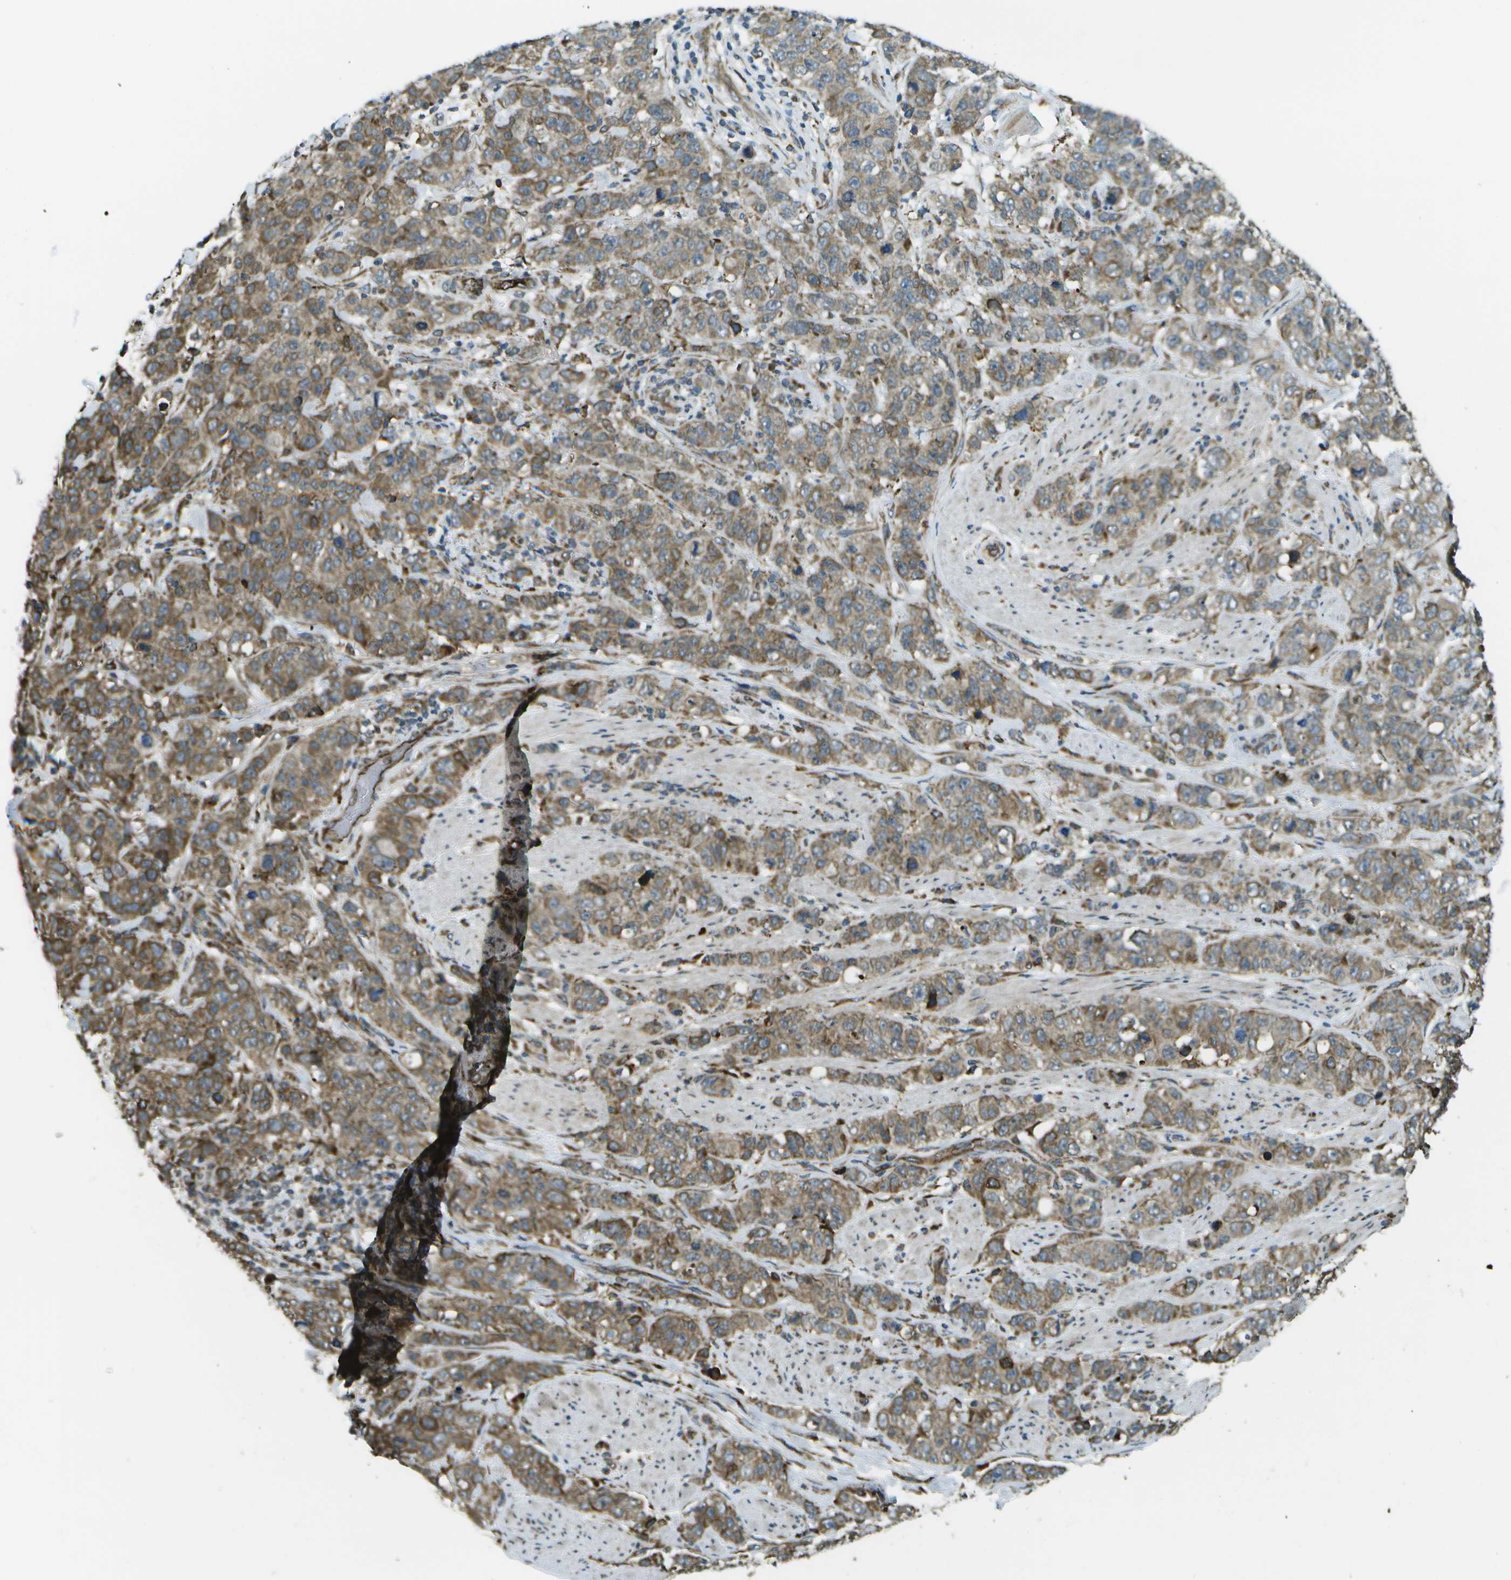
{"staining": {"intensity": "moderate", "quantity": ">75%", "location": "cytoplasmic/membranous"}, "tissue": "stomach cancer", "cell_type": "Tumor cells", "image_type": "cancer", "snomed": [{"axis": "morphology", "description": "Adenocarcinoma, NOS"}, {"axis": "topography", "description": "Stomach"}], "caption": "Brown immunohistochemical staining in adenocarcinoma (stomach) shows moderate cytoplasmic/membranous positivity in approximately >75% of tumor cells.", "gene": "USP30", "patient": {"sex": "male", "age": 48}}